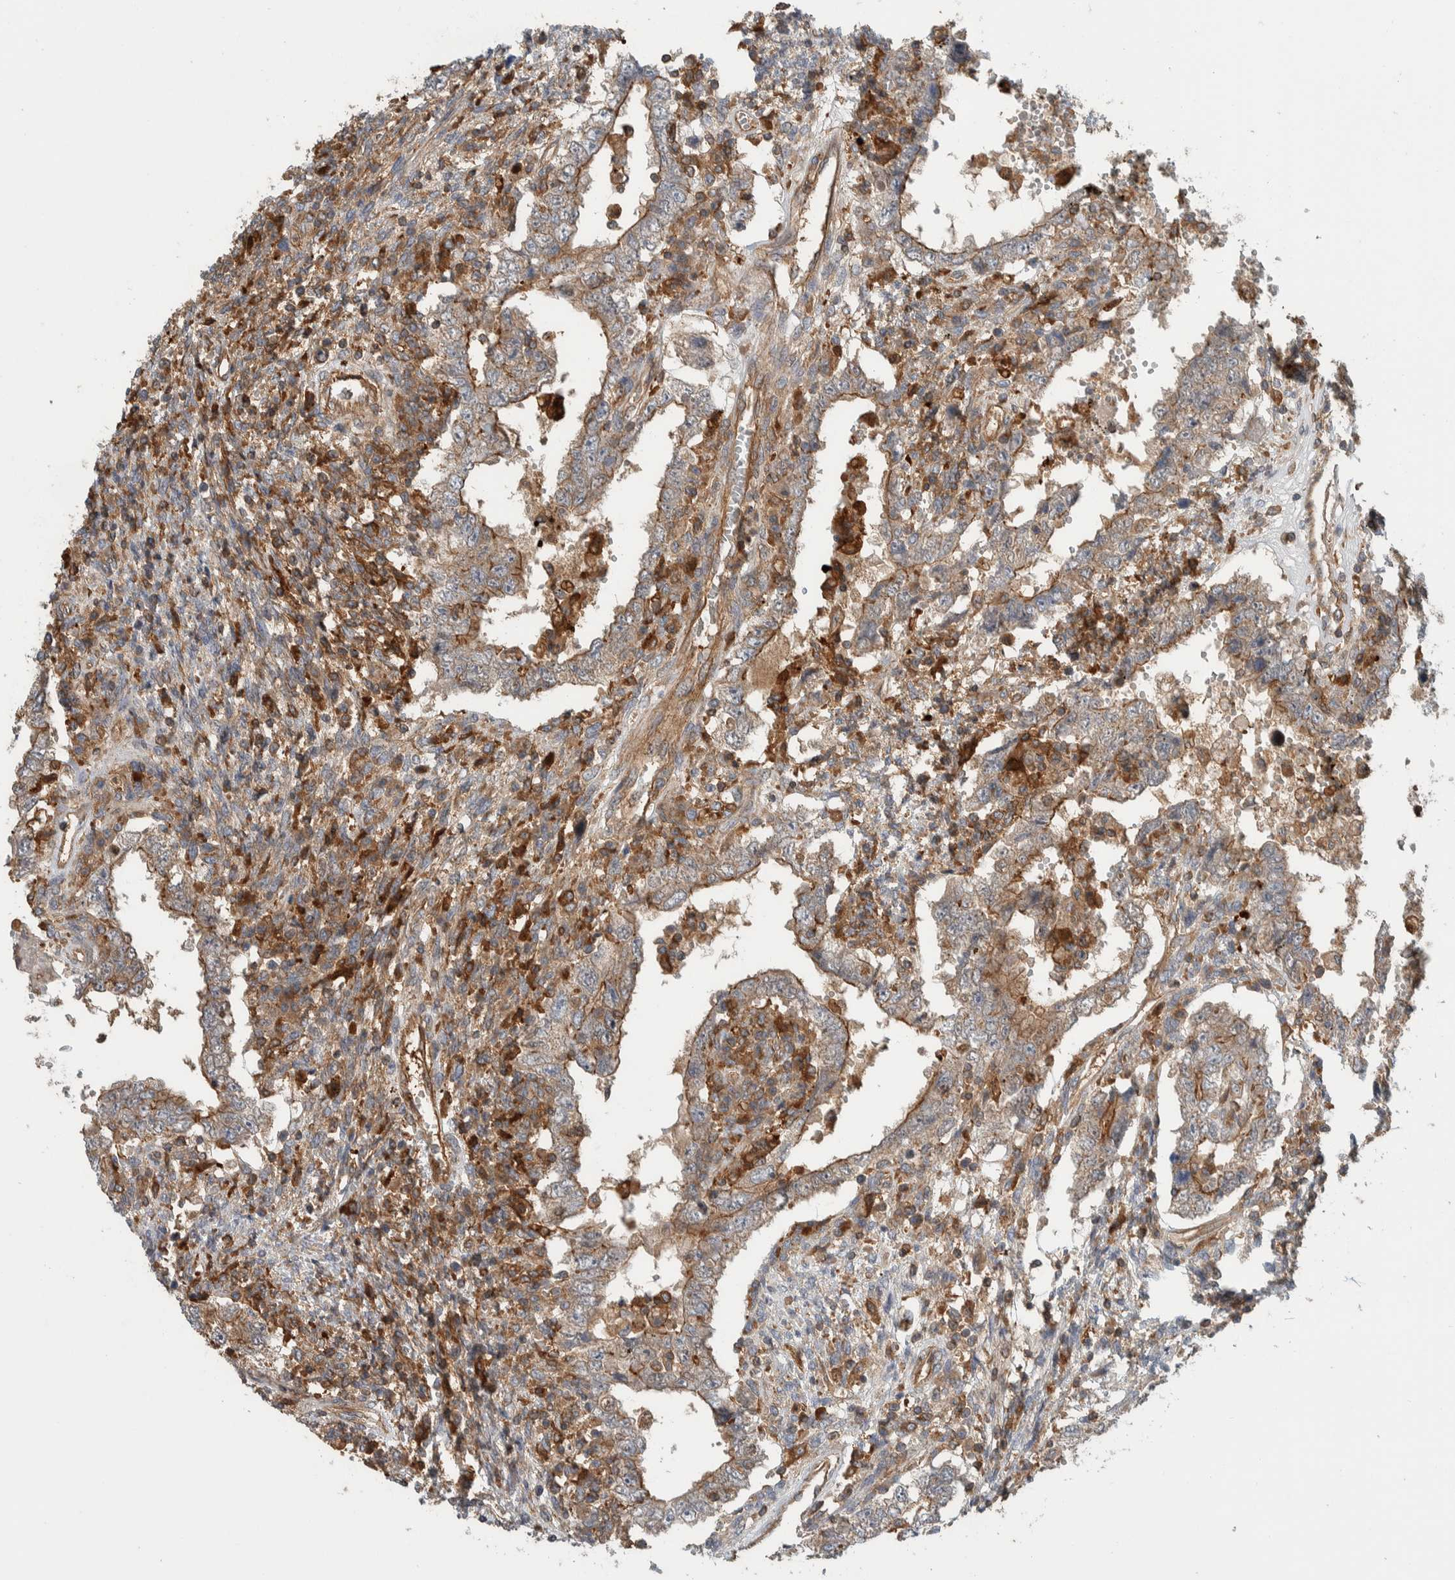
{"staining": {"intensity": "moderate", "quantity": ">75%", "location": "cytoplasmic/membranous"}, "tissue": "testis cancer", "cell_type": "Tumor cells", "image_type": "cancer", "snomed": [{"axis": "morphology", "description": "Carcinoma, Embryonal, NOS"}, {"axis": "topography", "description": "Testis"}], "caption": "Immunohistochemical staining of human testis cancer (embryonal carcinoma) demonstrates moderate cytoplasmic/membranous protein expression in about >75% of tumor cells.", "gene": "MPRIP", "patient": {"sex": "male", "age": 26}}